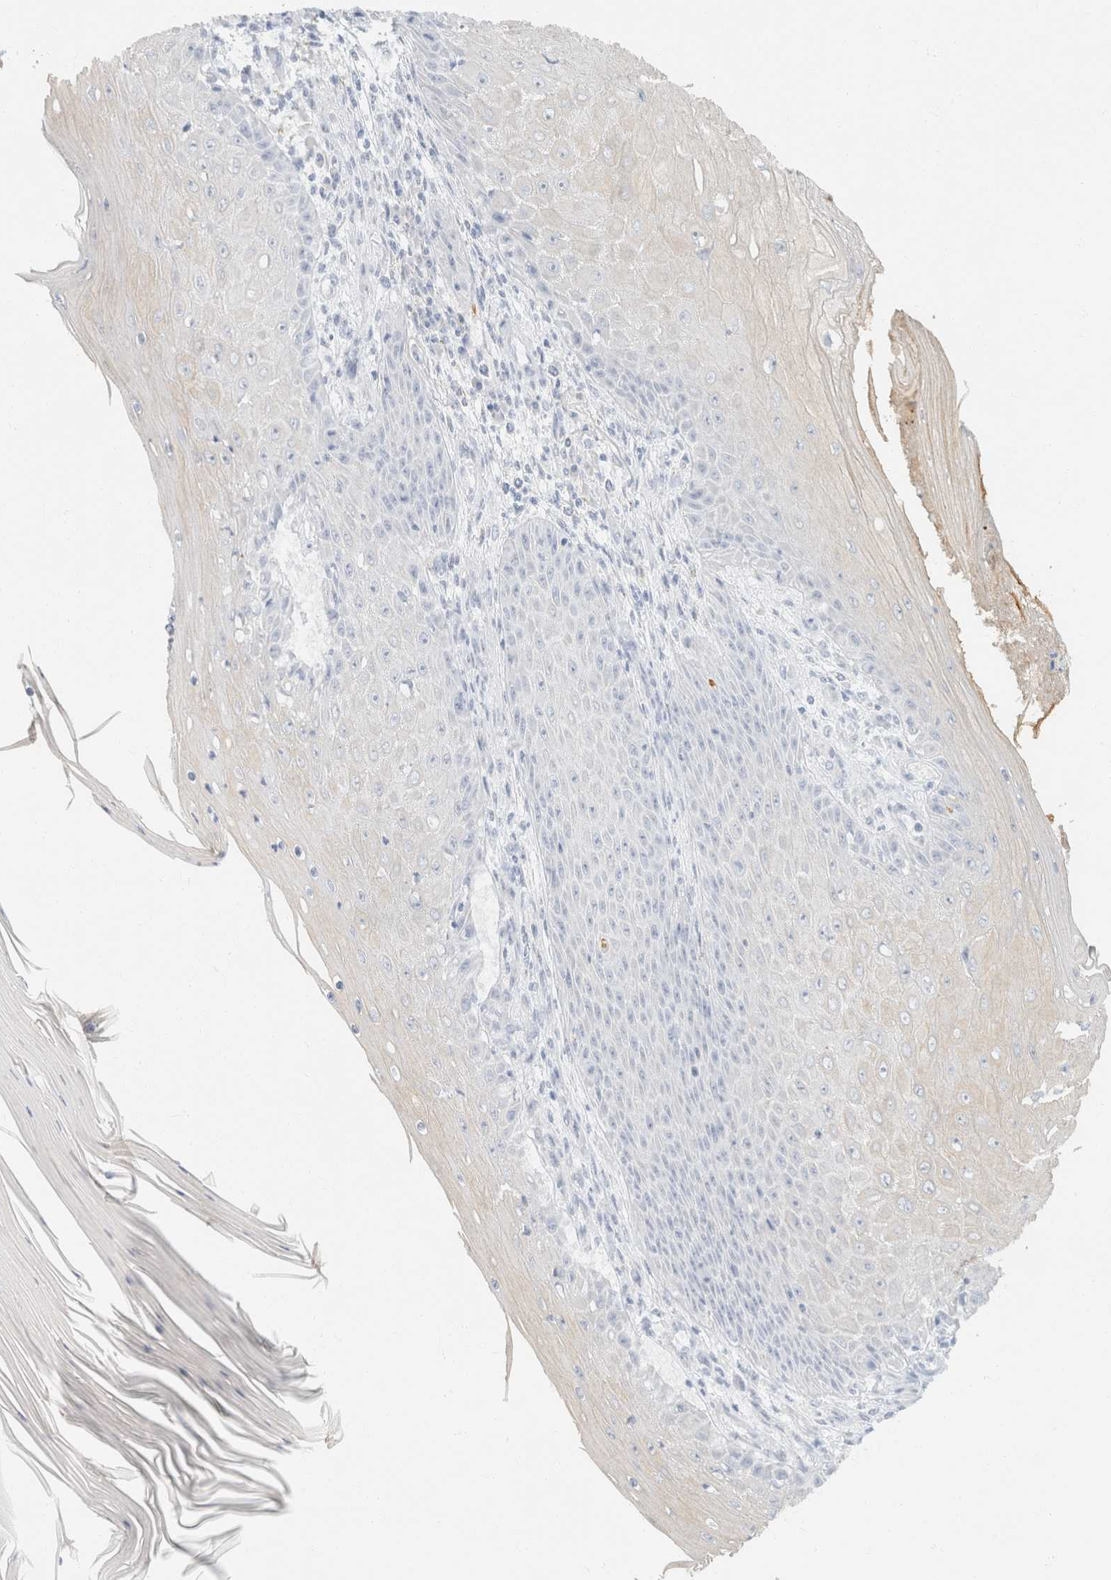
{"staining": {"intensity": "negative", "quantity": "none", "location": "none"}, "tissue": "skin cancer", "cell_type": "Tumor cells", "image_type": "cancer", "snomed": [{"axis": "morphology", "description": "Squamous cell carcinoma, NOS"}, {"axis": "topography", "description": "Skin"}], "caption": "The histopathology image displays no significant positivity in tumor cells of skin cancer (squamous cell carcinoma). (DAB IHC with hematoxylin counter stain).", "gene": "KRT20", "patient": {"sex": "female", "age": 73}}